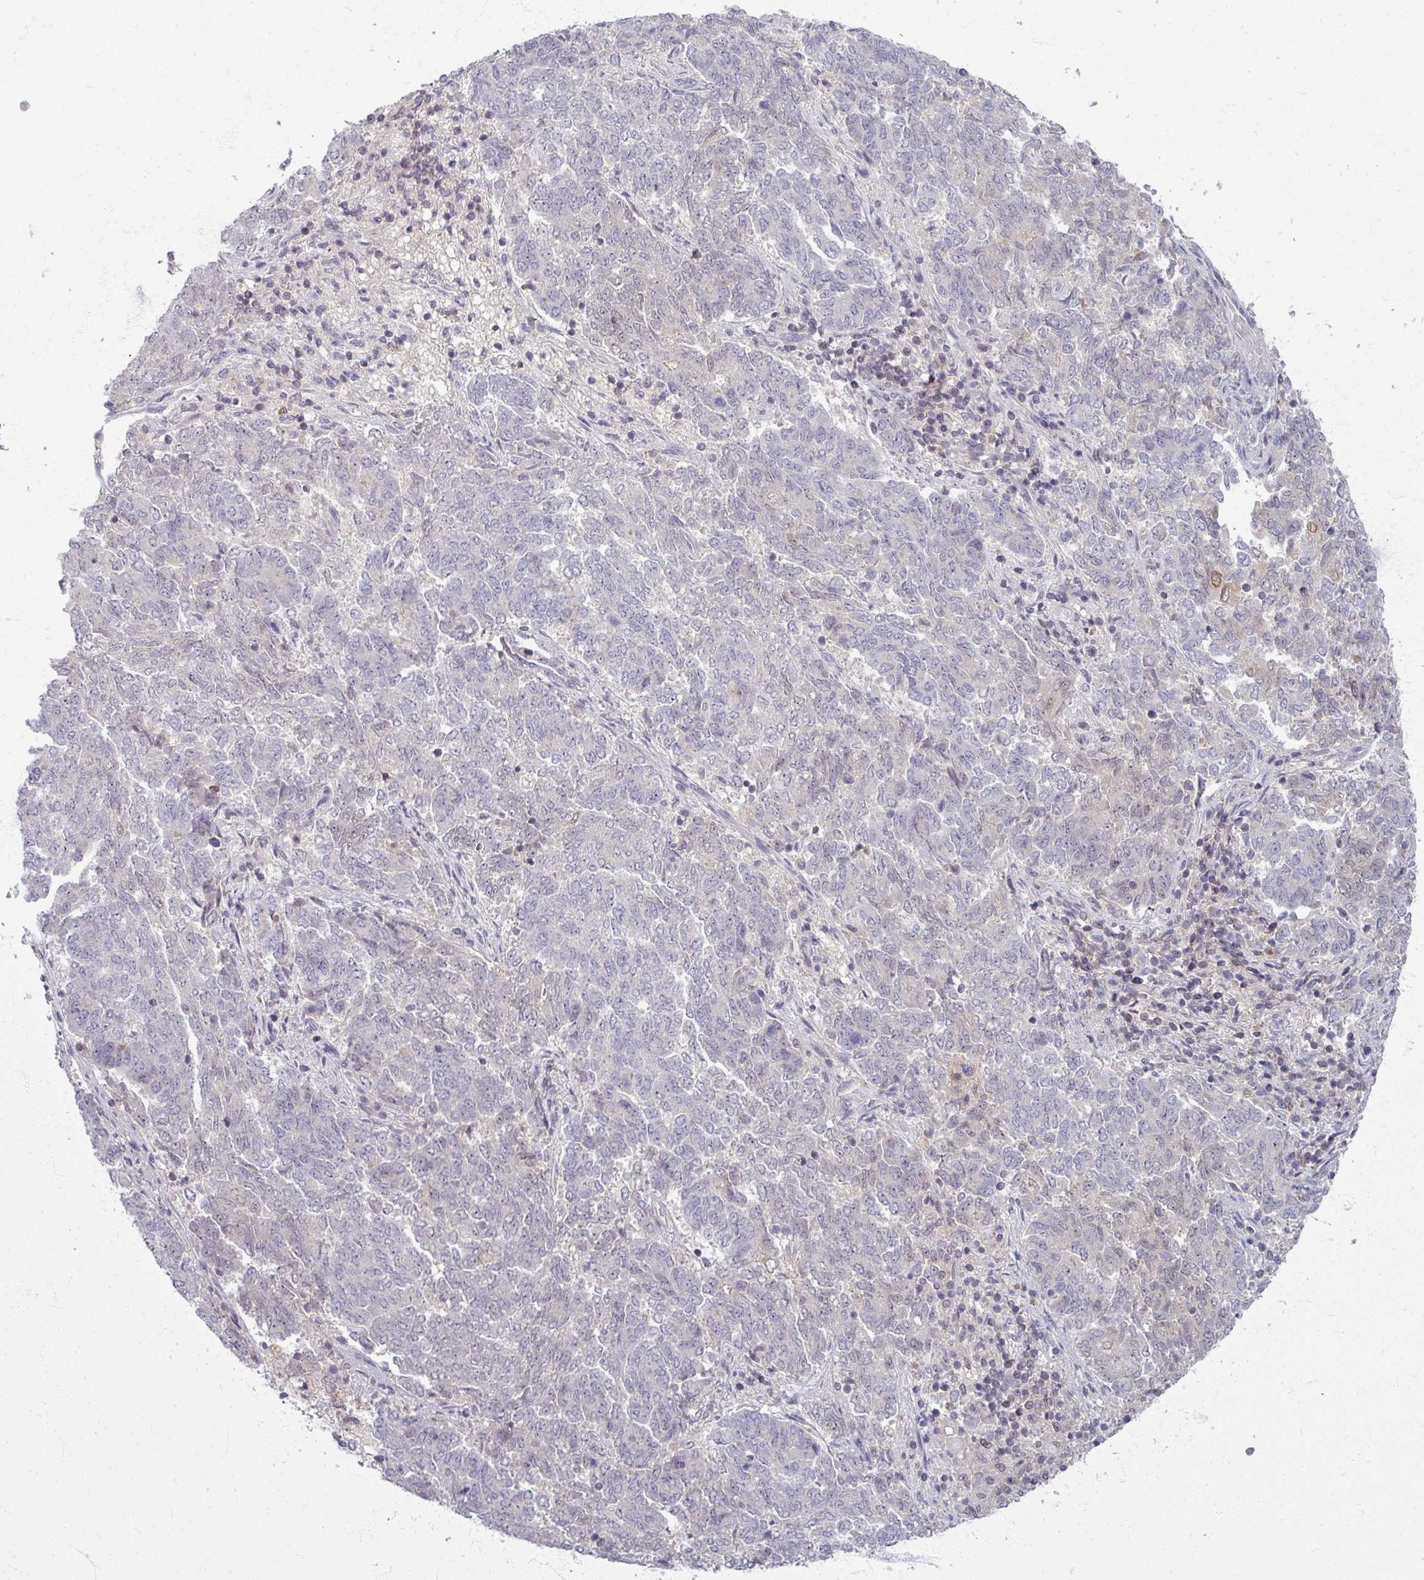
{"staining": {"intensity": "negative", "quantity": "none", "location": "none"}, "tissue": "endometrial cancer", "cell_type": "Tumor cells", "image_type": "cancer", "snomed": [{"axis": "morphology", "description": "Adenocarcinoma, NOS"}, {"axis": "topography", "description": "Endometrium"}], "caption": "An image of endometrial cancer (adenocarcinoma) stained for a protein exhibits no brown staining in tumor cells.", "gene": "TTLL7", "patient": {"sex": "female", "age": 80}}